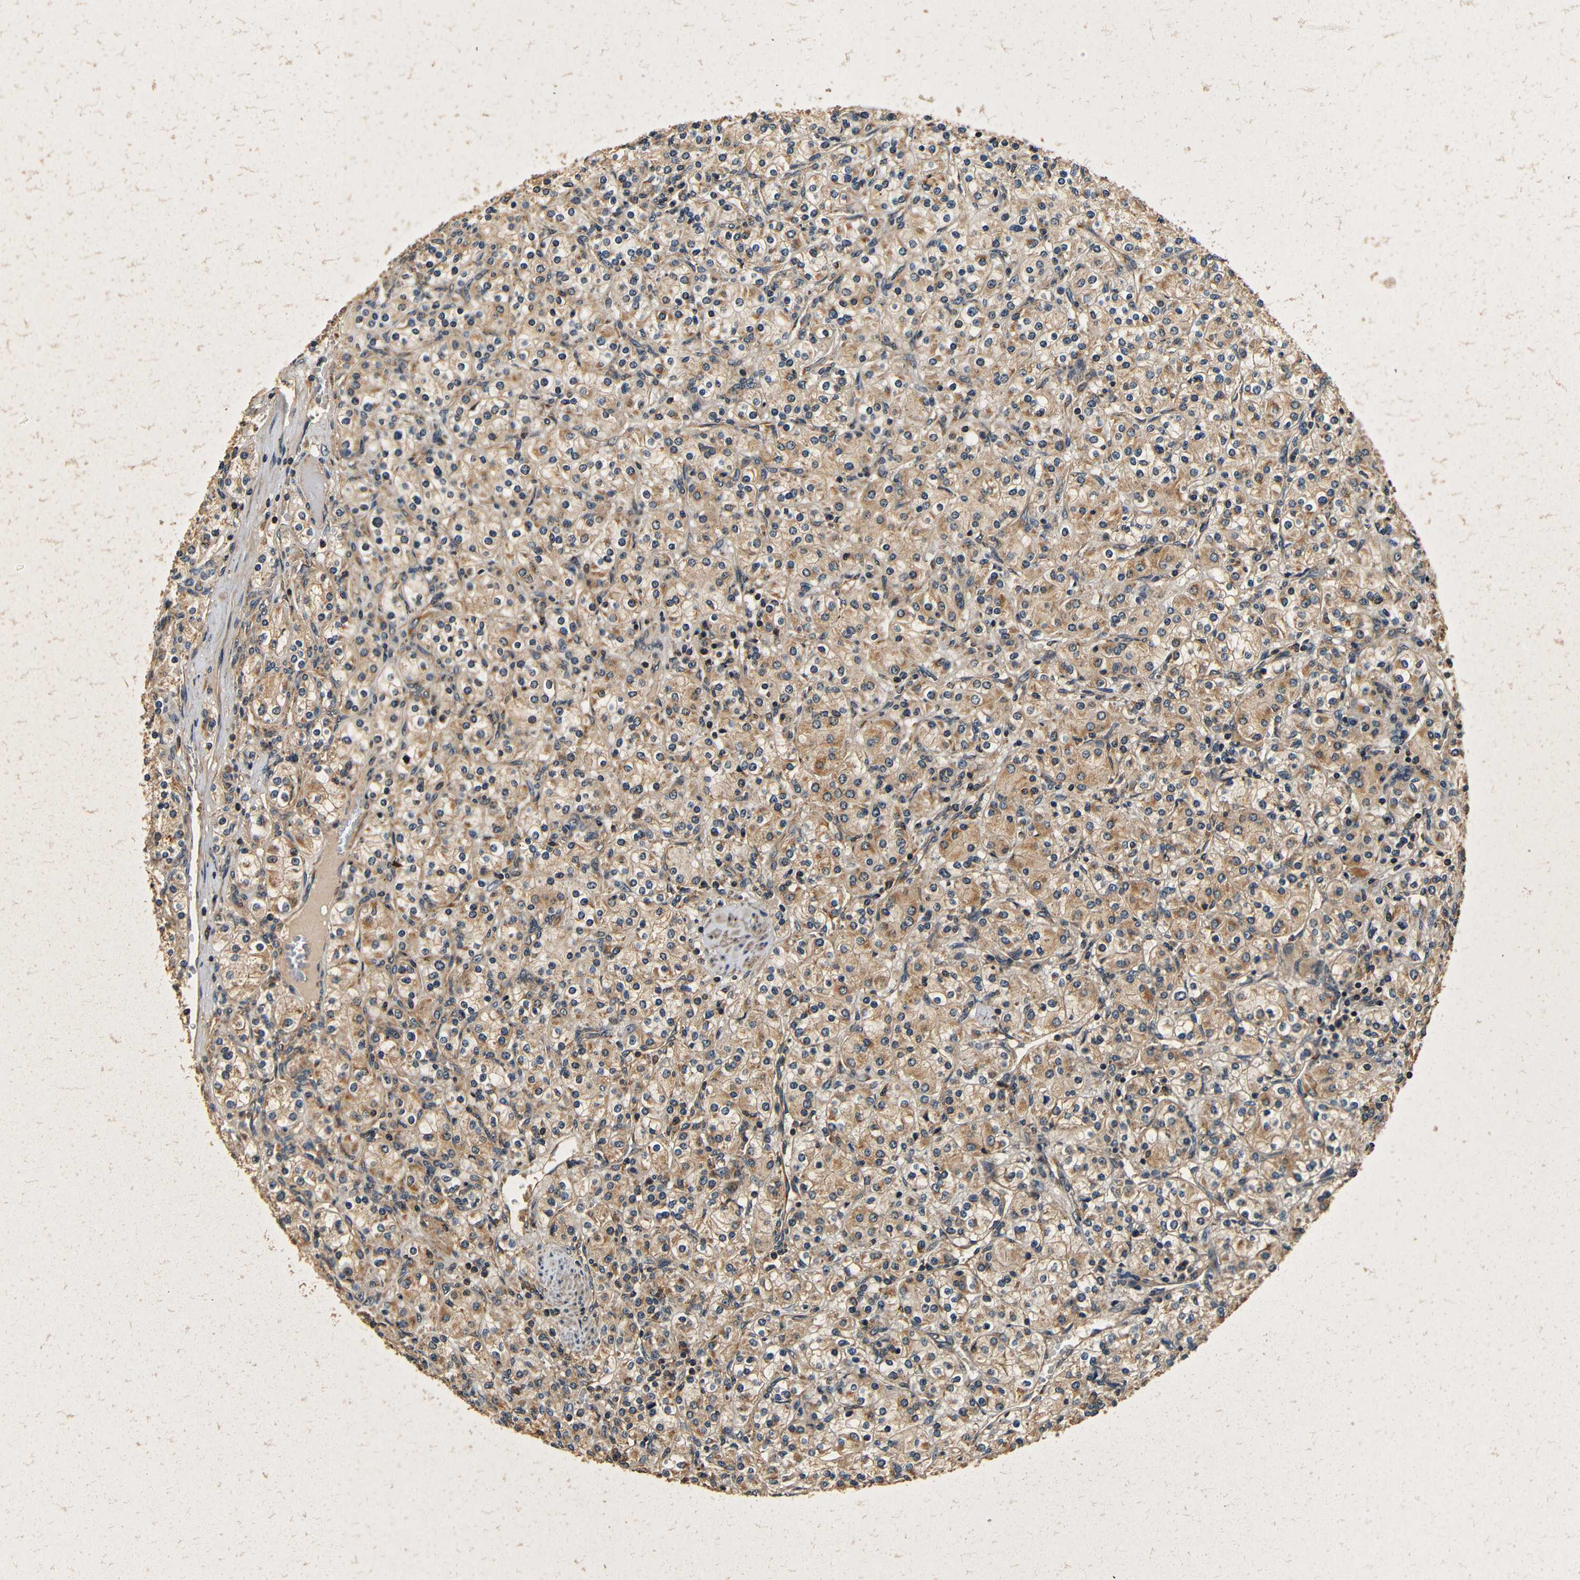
{"staining": {"intensity": "moderate", "quantity": ">75%", "location": "cytoplasmic/membranous"}, "tissue": "renal cancer", "cell_type": "Tumor cells", "image_type": "cancer", "snomed": [{"axis": "morphology", "description": "Adenocarcinoma, NOS"}, {"axis": "topography", "description": "Kidney"}], "caption": "Immunohistochemistry histopathology image of renal adenocarcinoma stained for a protein (brown), which exhibits medium levels of moderate cytoplasmic/membranous staining in about >75% of tumor cells.", "gene": "MTX1", "patient": {"sex": "male", "age": 77}}